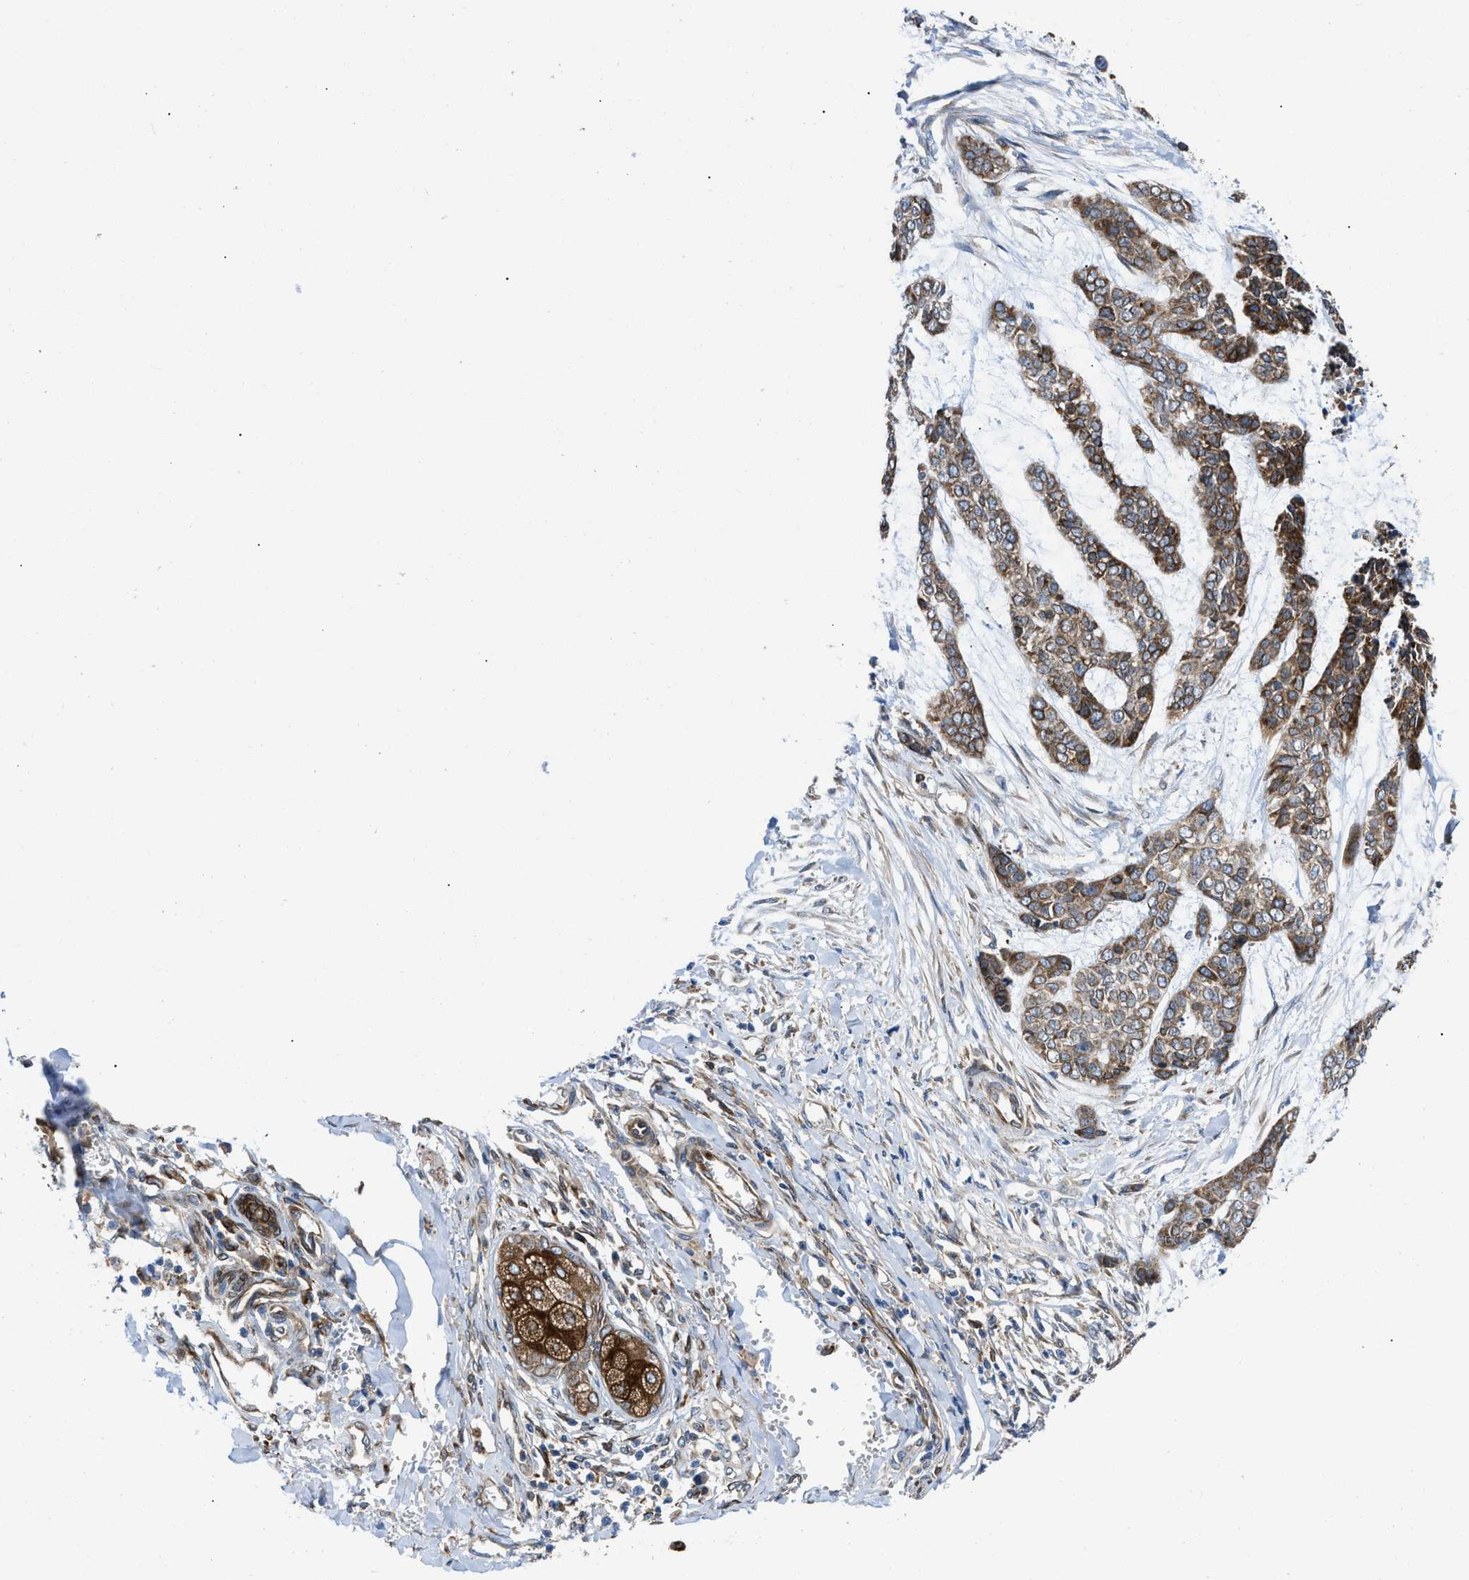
{"staining": {"intensity": "moderate", "quantity": ">75%", "location": "cytoplasmic/membranous"}, "tissue": "skin cancer", "cell_type": "Tumor cells", "image_type": "cancer", "snomed": [{"axis": "morphology", "description": "Basal cell carcinoma"}, {"axis": "topography", "description": "Skin"}], "caption": "IHC staining of skin cancer, which demonstrates medium levels of moderate cytoplasmic/membranous staining in approximately >75% of tumor cells indicating moderate cytoplasmic/membranous protein expression. The staining was performed using DAB (3,3'-diaminobenzidine) (brown) for protein detection and nuclei were counterstained in hematoxylin (blue).", "gene": "ERLIN2", "patient": {"sex": "female", "age": 64}}